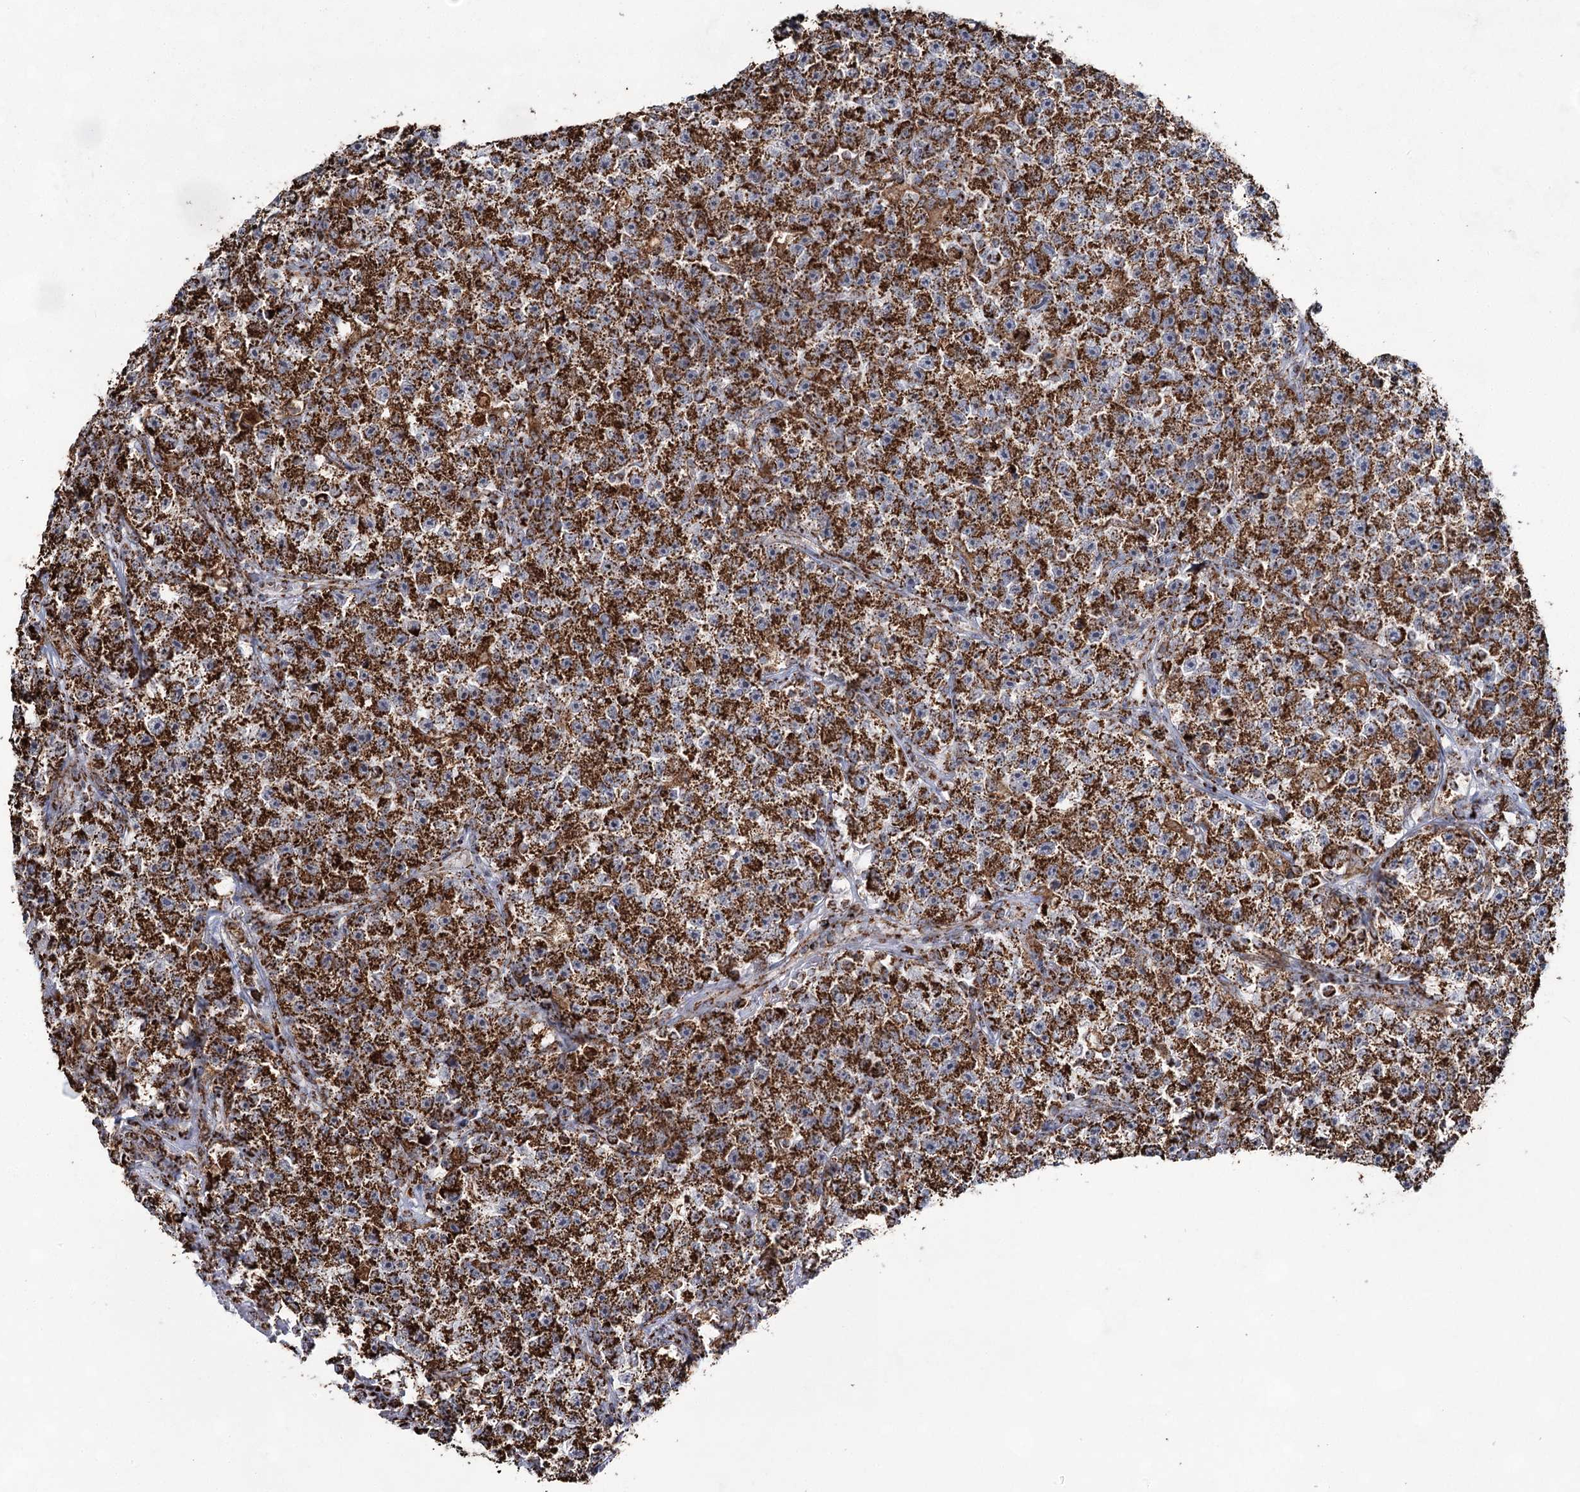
{"staining": {"intensity": "strong", "quantity": ">75%", "location": "cytoplasmic/membranous"}, "tissue": "testis cancer", "cell_type": "Tumor cells", "image_type": "cancer", "snomed": [{"axis": "morphology", "description": "Seminoma, NOS"}, {"axis": "topography", "description": "Testis"}], "caption": "DAB immunohistochemical staining of human seminoma (testis) shows strong cytoplasmic/membranous protein staining in about >75% of tumor cells.", "gene": "CWF19L1", "patient": {"sex": "male", "age": 22}}